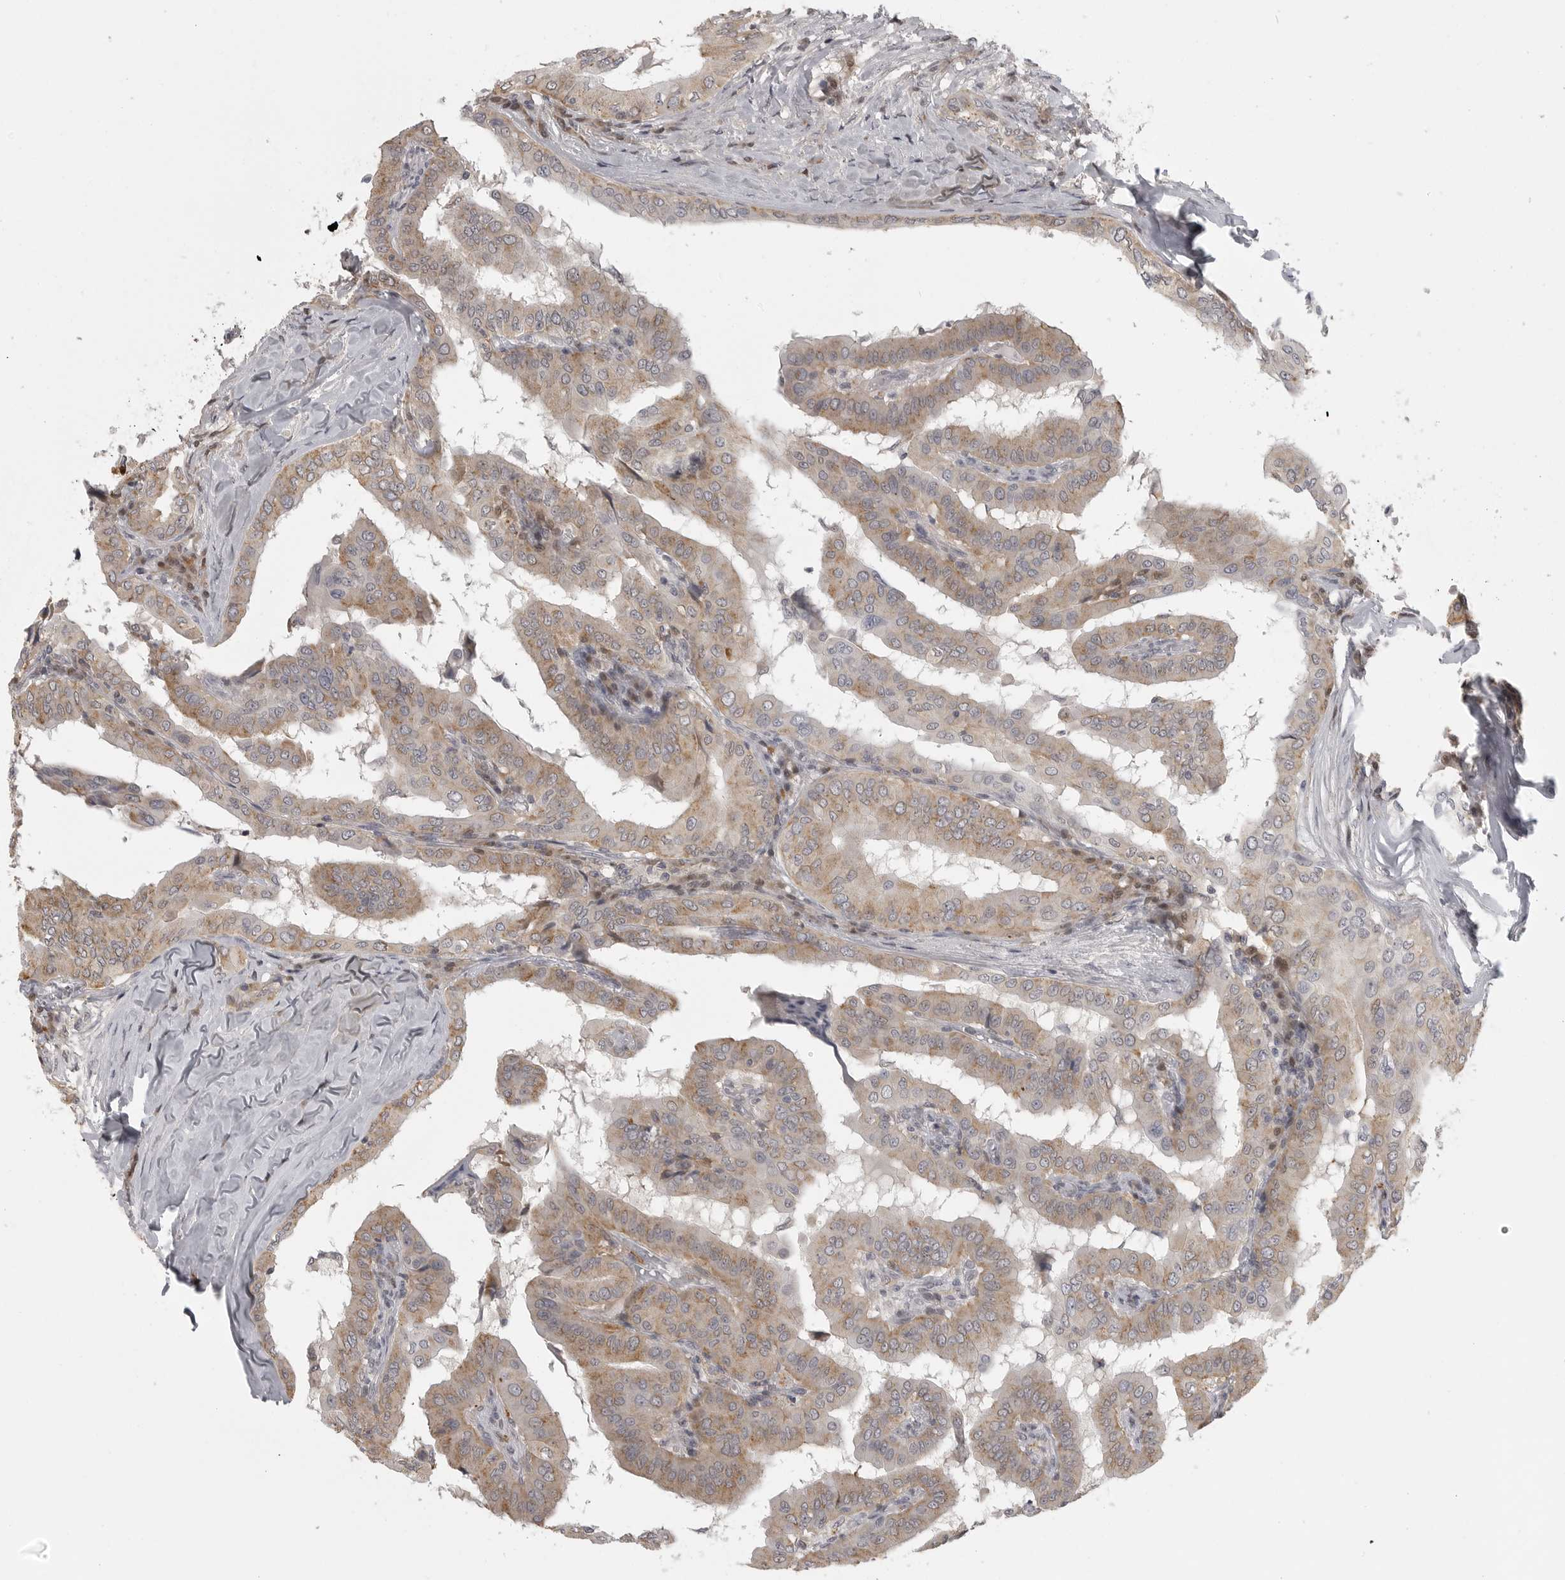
{"staining": {"intensity": "moderate", "quantity": "25%-75%", "location": "cytoplasmic/membranous"}, "tissue": "thyroid cancer", "cell_type": "Tumor cells", "image_type": "cancer", "snomed": [{"axis": "morphology", "description": "Papillary adenocarcinoma, NOS"}, {"axis": "topography", "description": "Thyroid gland"}], "caption": "Immunohistochemical staining of thyroid papillary adenocarcinoma exhibits medium levels of moderate cytoplasmic/membranous expression in about 25%-75% of tumor cells.", "gene": "UROD", "patient": {"sex": "male", "age": 33}}